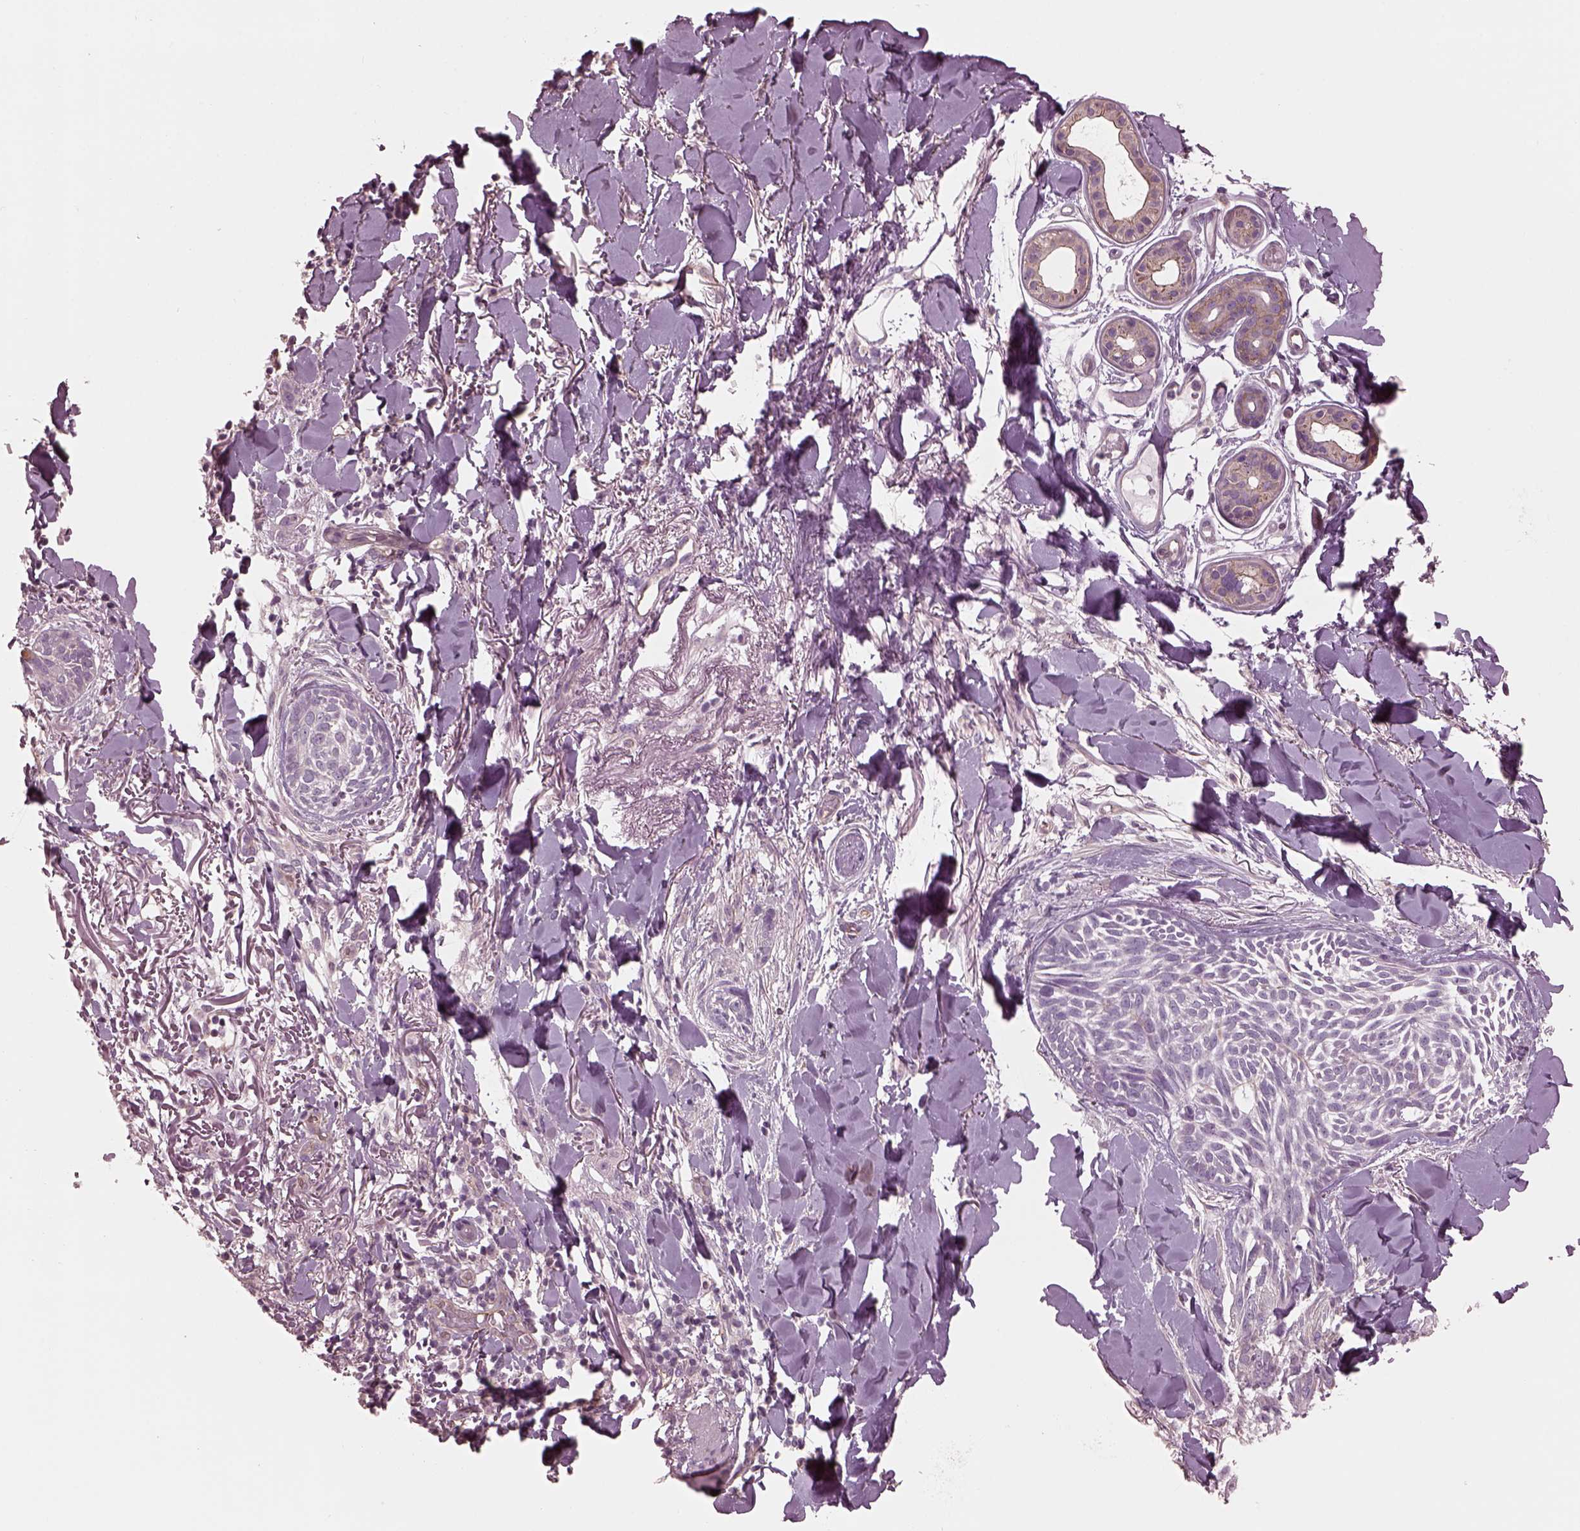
{"staining": {"intensity": "negative", "quantity": "none", "location": "none"}, "tissue": "skin cancer", "cell_type": "Tumor cells", "image_type": "cancer", "snomed": [{"axis": "morphology", "description": "Normal tissue, NOS"}, {"axis": "morphology", "description": "Basal cell carcinoma"}, {"axis": "topography", "description": "Skin"}], "caption": "IHC photomicrograph of neoplastic tissue: human skin cancer stained with DAB (3,3'-diaminobenzidine) shows no significant protein staining in tumor cells. (DAB (3,3'-diaminobenzidine) immunohistochemistry (IHC) visualized using brightfield microscopy, high magnification).", "gene": "ODAD1", "patient": {"sex": "male", "age": 84}}